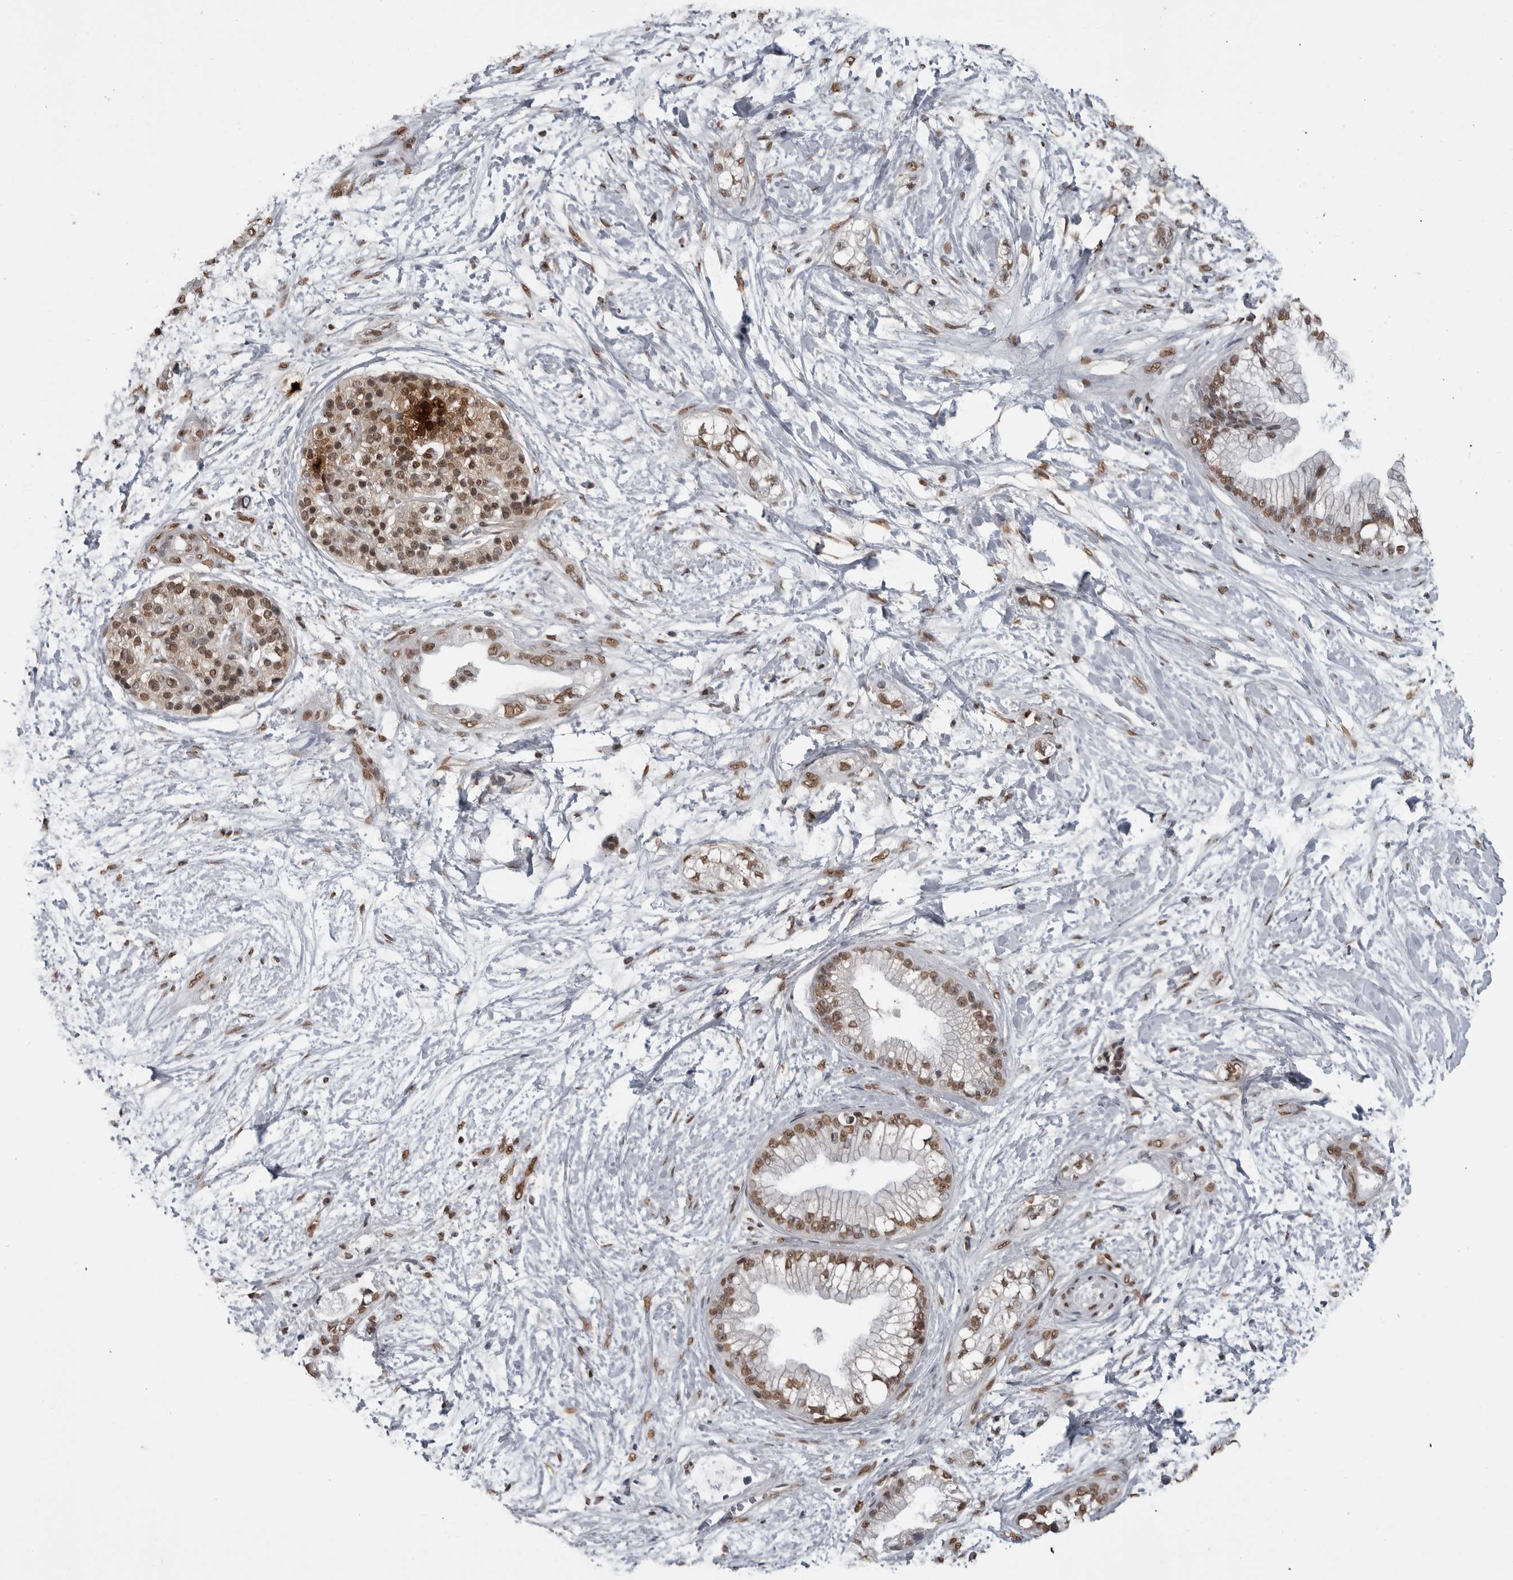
{"staining": {"intensity": "moderate", "quantity": ">75%", "location": "nuclear"}, "tissue": "pancreatic cancer", "cell_type": "Tumor cells", "image_type": "cancer", "snomed": [{"axis": "morphology", "description": "Adenocarcinoma, NOS"}, {"axis": "topography", "description": "Pancreas"}], "caption": "Immunohistochemistry (IHC) (DAB (3,3'-diaminobenzidine)) staining of human pancreatic cancer displays moderate nuclear protein positivity in about >75% of tumor cells.", "gene": "SMAD2", "patient": {"sex": "male", "age": 68}}